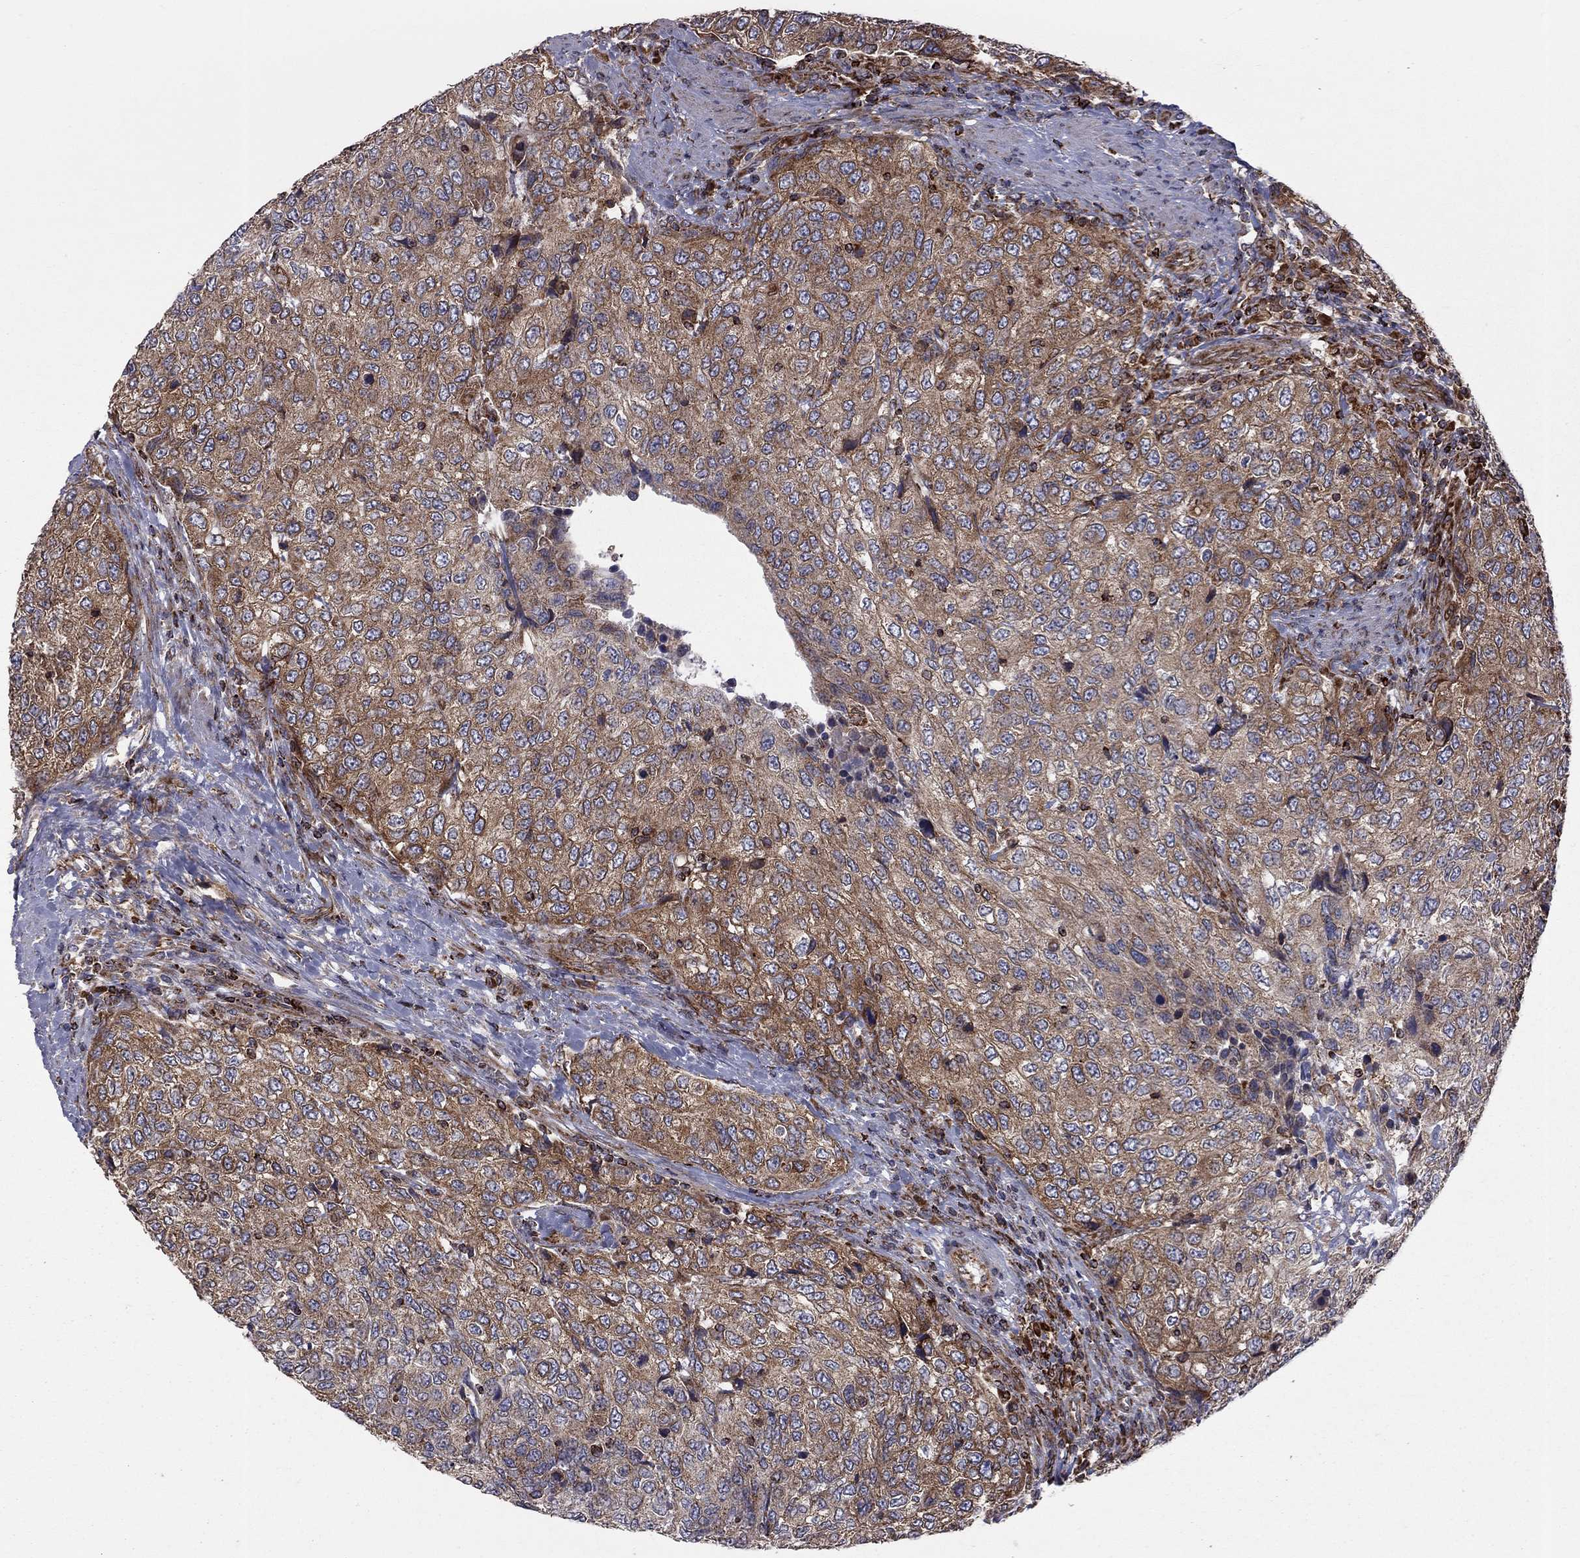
{"staining": {"intensity": "moderate", "quantity": "25%-75%", "location": "cytoplasmic/membranous"}, "tissue": "urothelial cancer", "cell_type": "Tumor cells", "image_type": "cancer", "snomed": [{"axis": "morphology", "description": "Urothelial carcinoma, High grade"}, {"axis": "topography", "description": "Urinary bladder"}], "caption": "DAB (3,3'-diaminobenzidine) immunohistochemical staining of urothelial cancer exhibits moderate cytoplasmic/membranous protein staining in about 25%-75% of tumor cells.", "gene": "CLPTM1", "patient": {"sex": "female", "age": 78}}